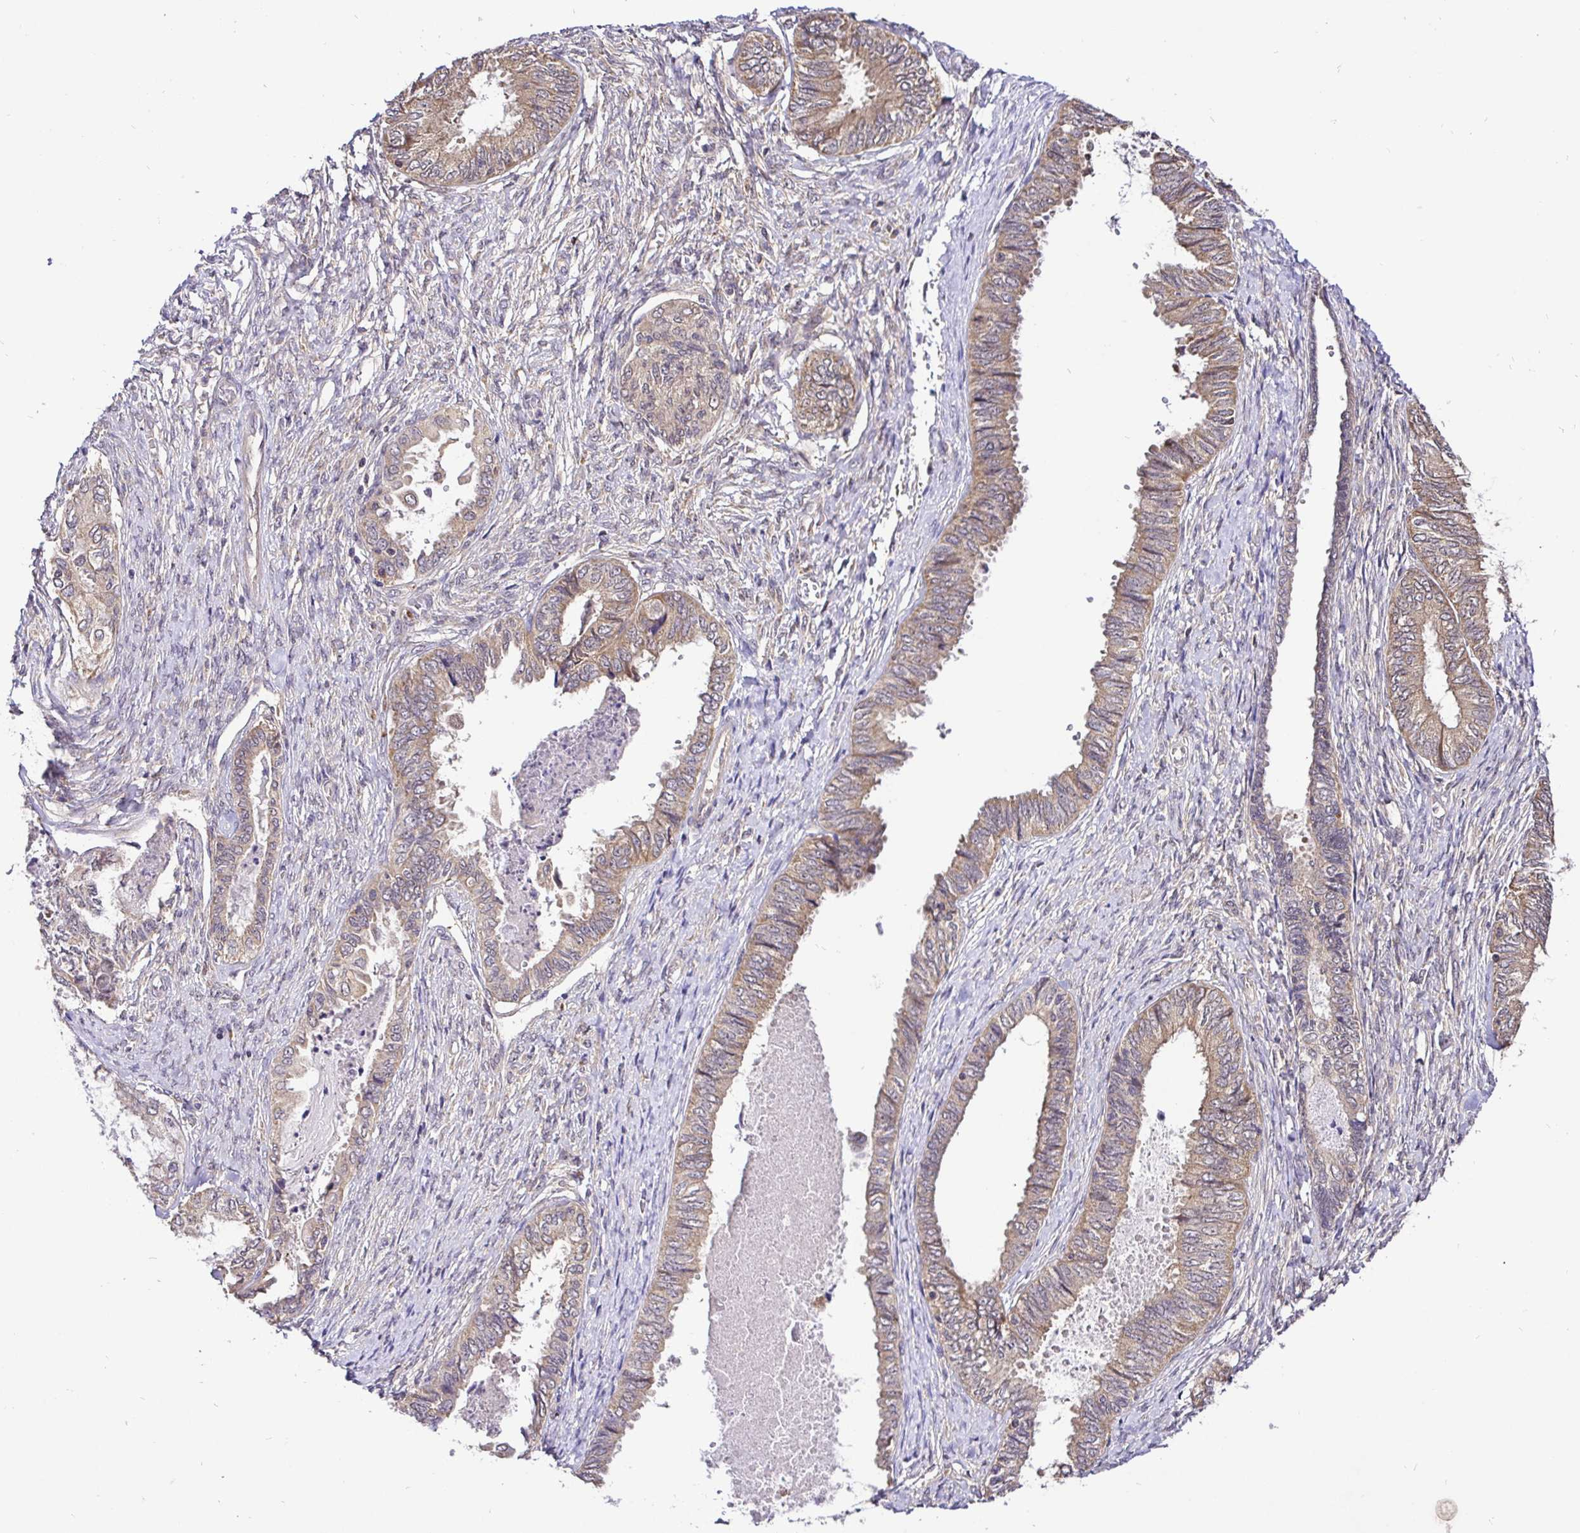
{"staining": {"intensity": "moderate", "quantity": ">75%", "location": "cytoplasmic/membranous,nuclear"}, "tissue": "ovarian cancer", "cell_type": "Tumor cells", "image_type": "cancer", "snomed": [{"axis": "morphology", "description": "Carcinoma, endometroid"}, {"axis": "topography", "description": "Ovary"}], "caption": "Immunohistochemistry (IHC) of ovarian cancer (endometroid carcinoma) exhibits medium levels of moderate cytoplasmic/membranous and nuclear staining in about >75% of tumor cells.", "gene": "UBE2M", "patient": {"sex": "female", "age": 70}}